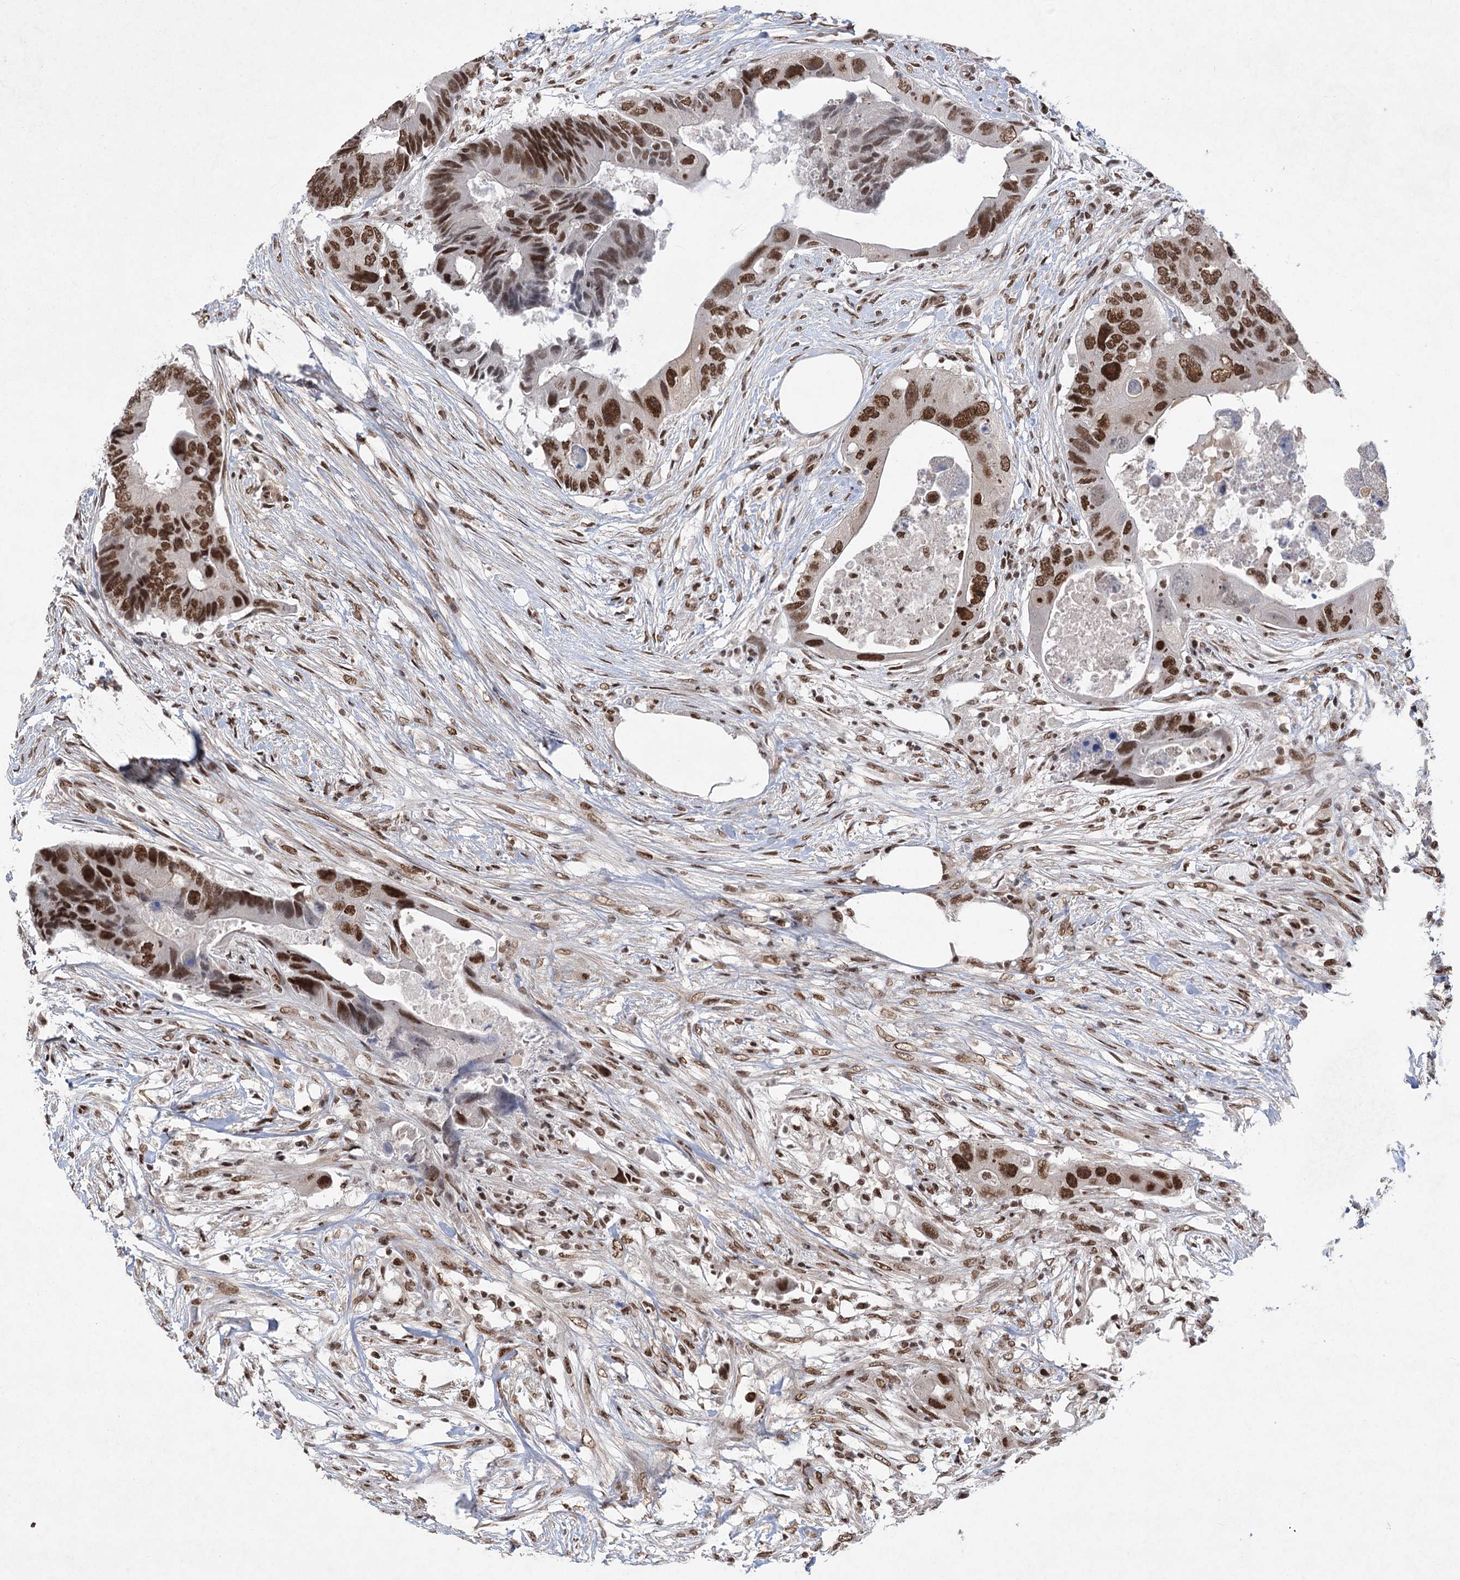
{"staining": {"intensity": "strong", "quantity": ">75%", "location": "nuclear"}, "tissue": "colorectal cancer", "cell_type": "Tumor cells", "image_type": "cancer", "snomed": [{"axis": "morphology", "description": "Adenocarcinoma, NOS"}, {"axis": "topography", "description": "Colon"}], "caption": "Strong nuclear protein staining is present in approximately >75% of tumor cells in colorectal cancer (adenocarcinoma).", "gene": "ZCCHC8", "patient": {"sex": "male", "age": 71}}